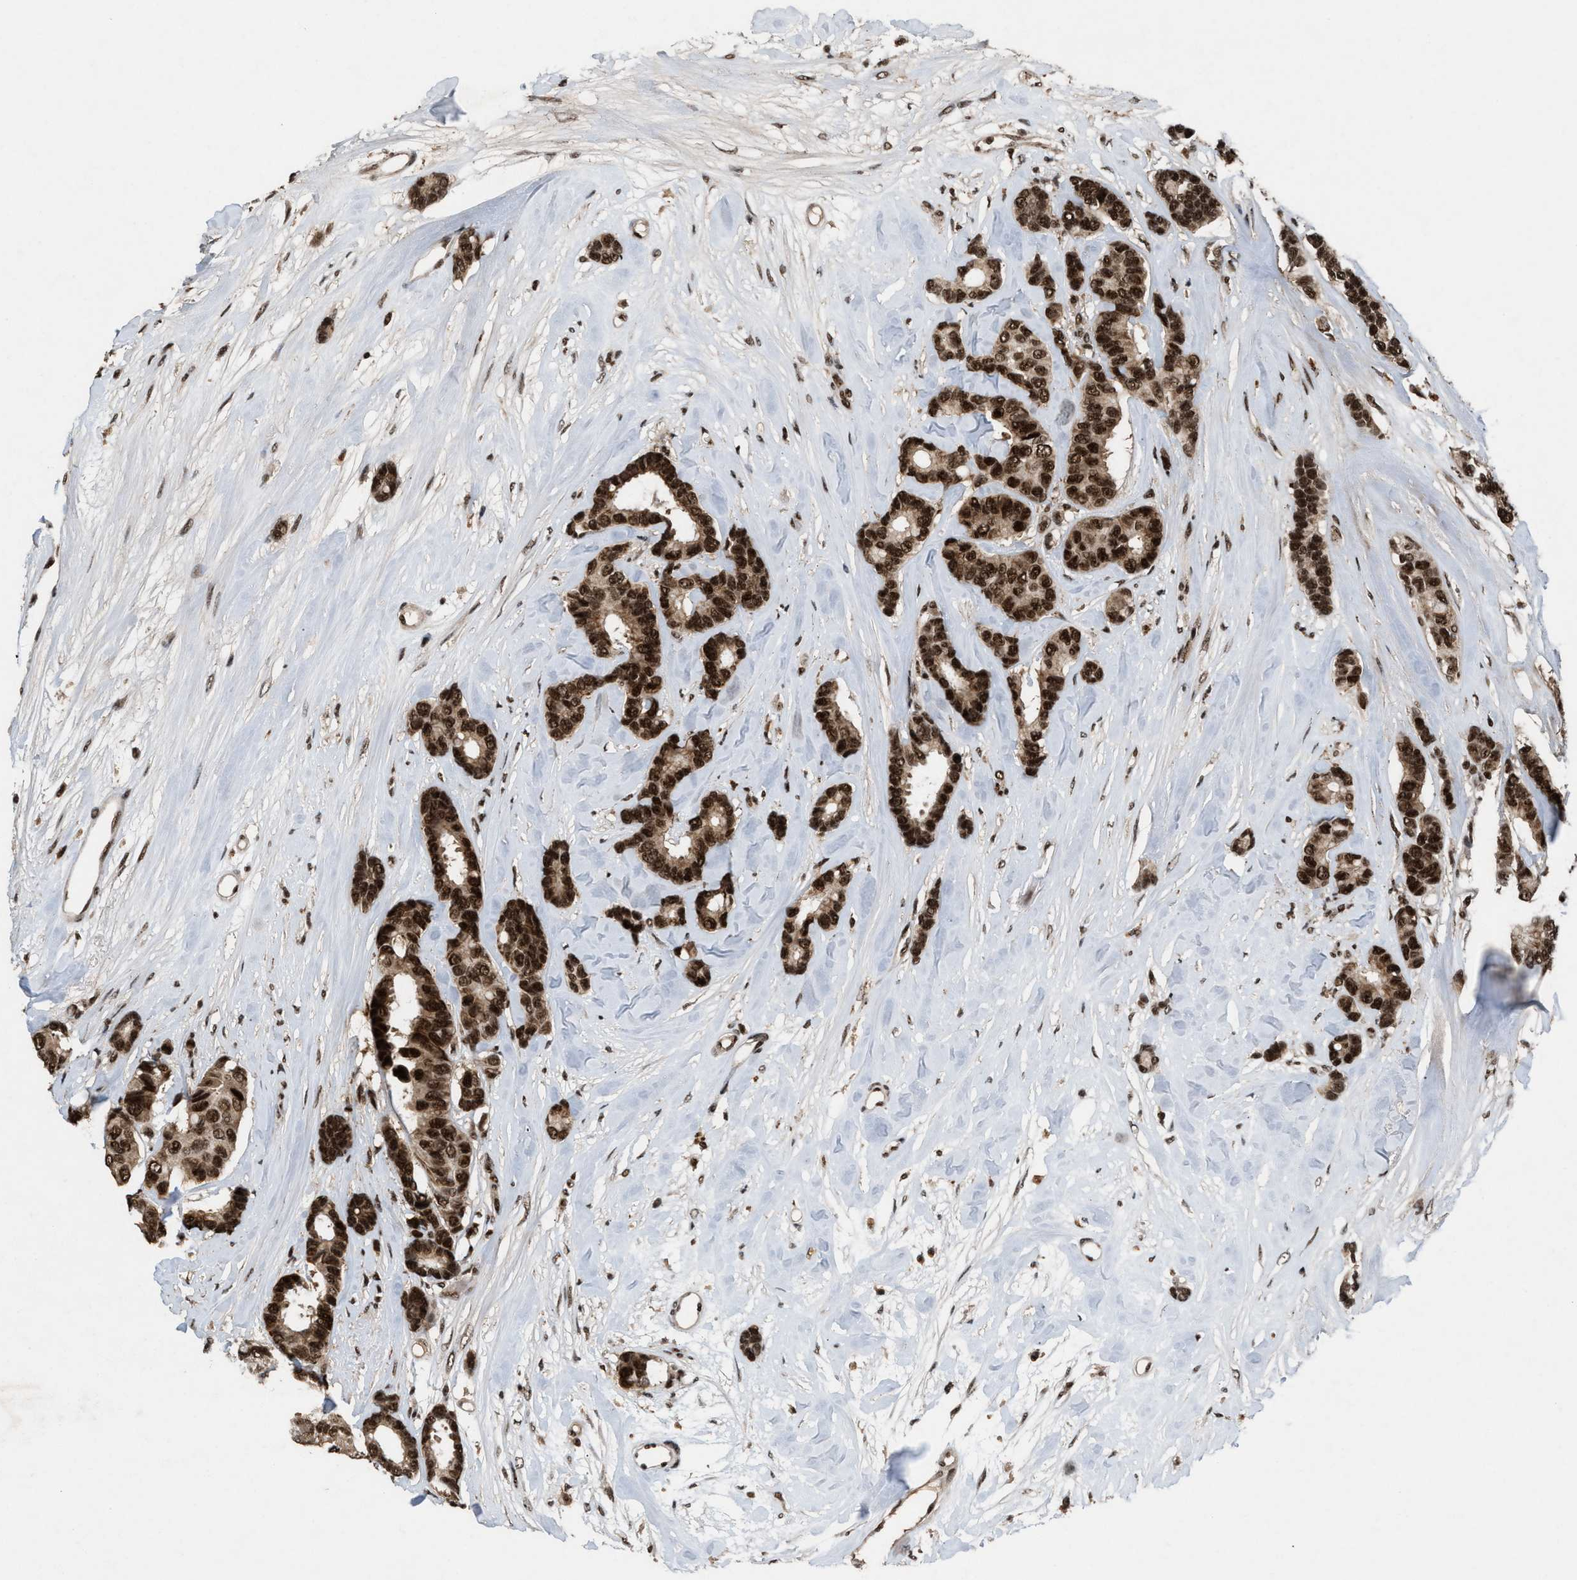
{"staining": {"intensity": "strong", "quantity": ">75%", "location": "cytoplasmic/membranous,nuclear"}, "tissue": "breast cancer", "cell_type": "Tumor cells", "image_type": "cancer", "snomed": [{"axis": "morphology", "description": "Duct carcinoma"}, {"axis": "topography", "description": "Breast"}], "caption": "High-magnification brightfield microscopy of breast cancer stained with DAB (3,3'-diaminobenzidine) (brown) and counterstained with hematoxylin (blue). tumor cells exhibit strong cytoplasmic/membranous and nuclear expression is identified in about>75% of cells. The protein is shown in brown color, while the nuclei are stained blue.", "gene": "PRPF4", "patient": {"sex": "female", "age": 87}}